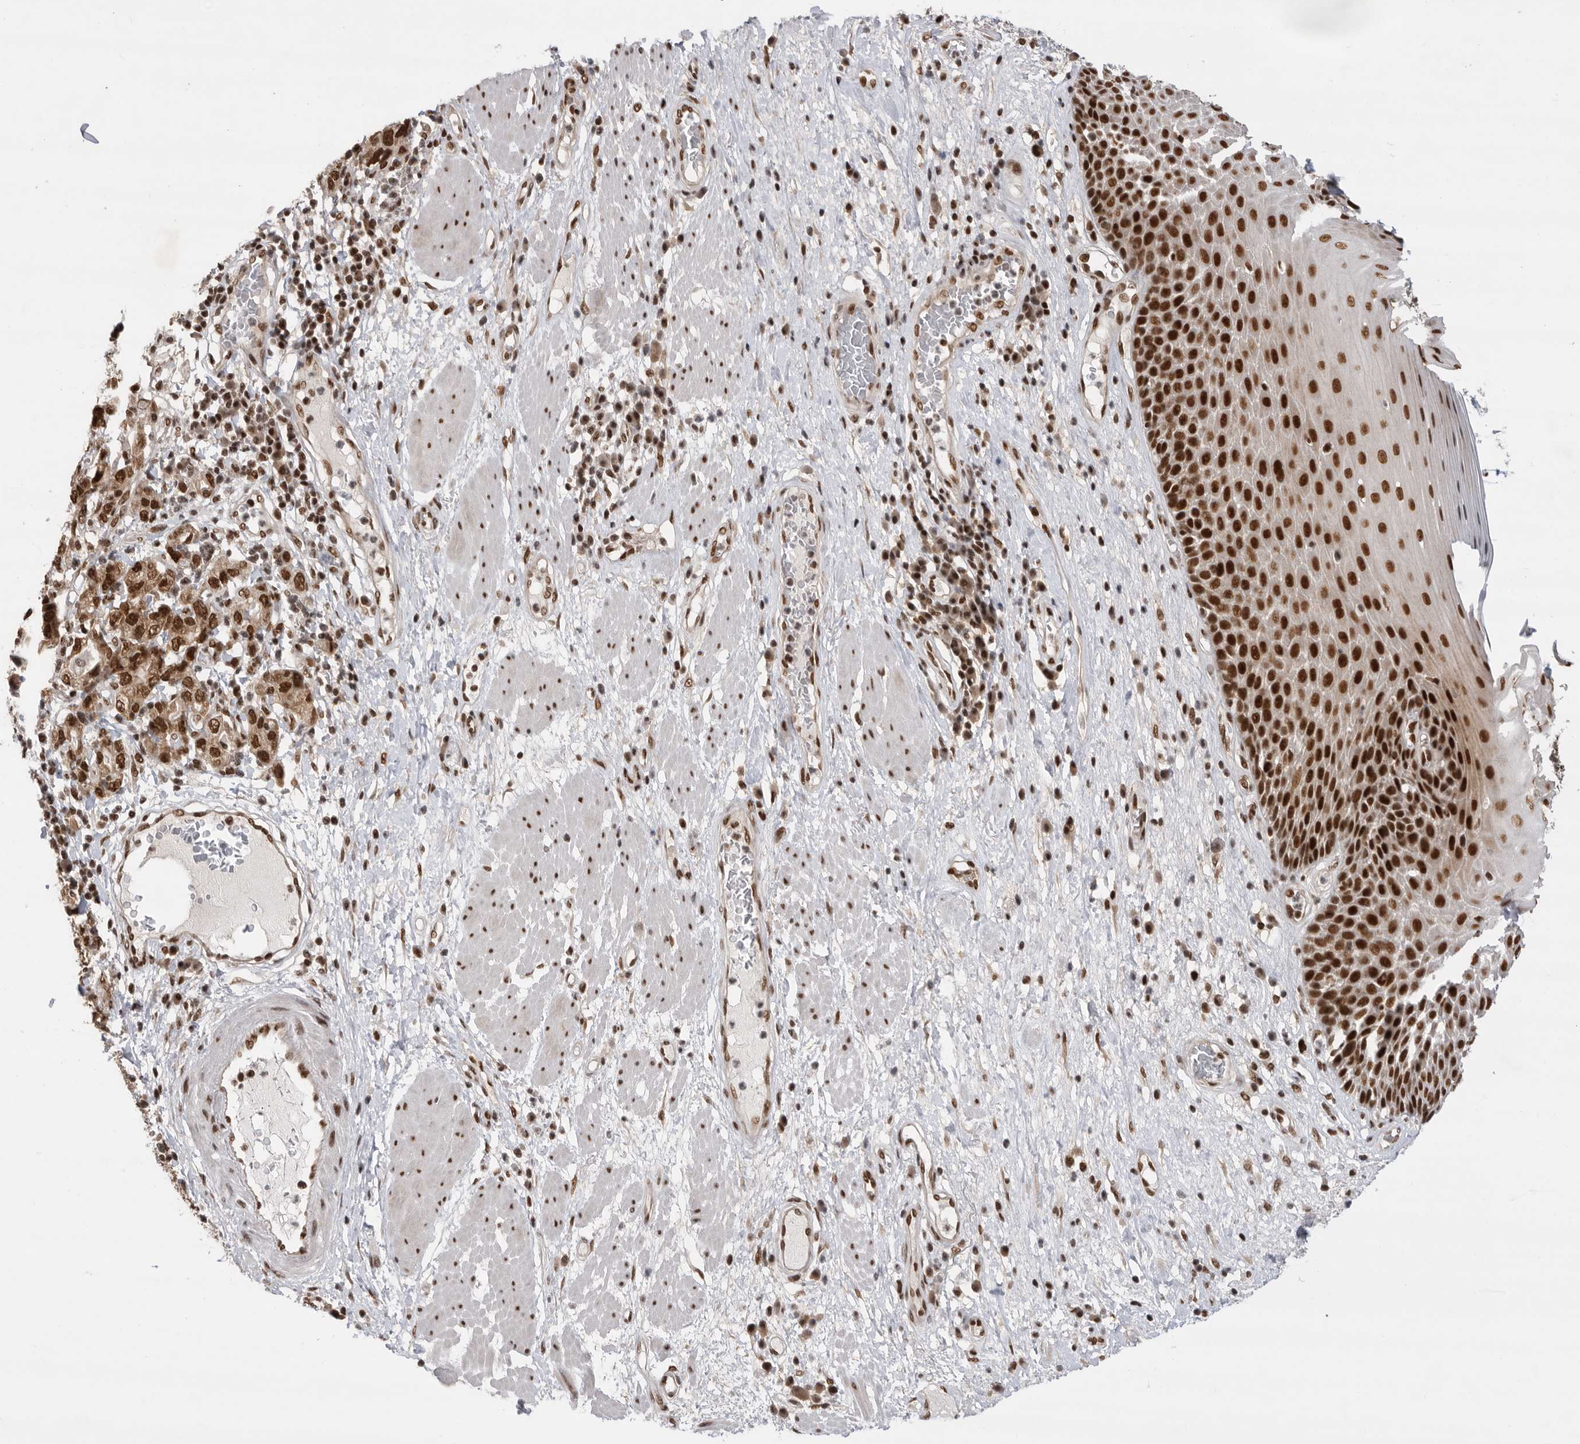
{"staining": {"intensity": "strong", "quantity": ">75%", "location": "nuclear"}, "tissue": "esophagus", "cell_type": "Squamous epithelial cells", "image_type": "normal", "snomed": [{"axis": "morphology", "description": "Normal tissue, NOS"}, {"axis": "morphology", "description": "Adenocarcinoma, NOS"}, {"axis": "topography", "description": "Esophagus"}], "caption": "This histopathology image demonstrates immunohistochemistry staining of normal human esophagus, with high strong nuclear positivity in approximately >75% of squamous epithelial cells.", "gene": "ZNF830", "patient": {"sex": "male", "age": 62}}